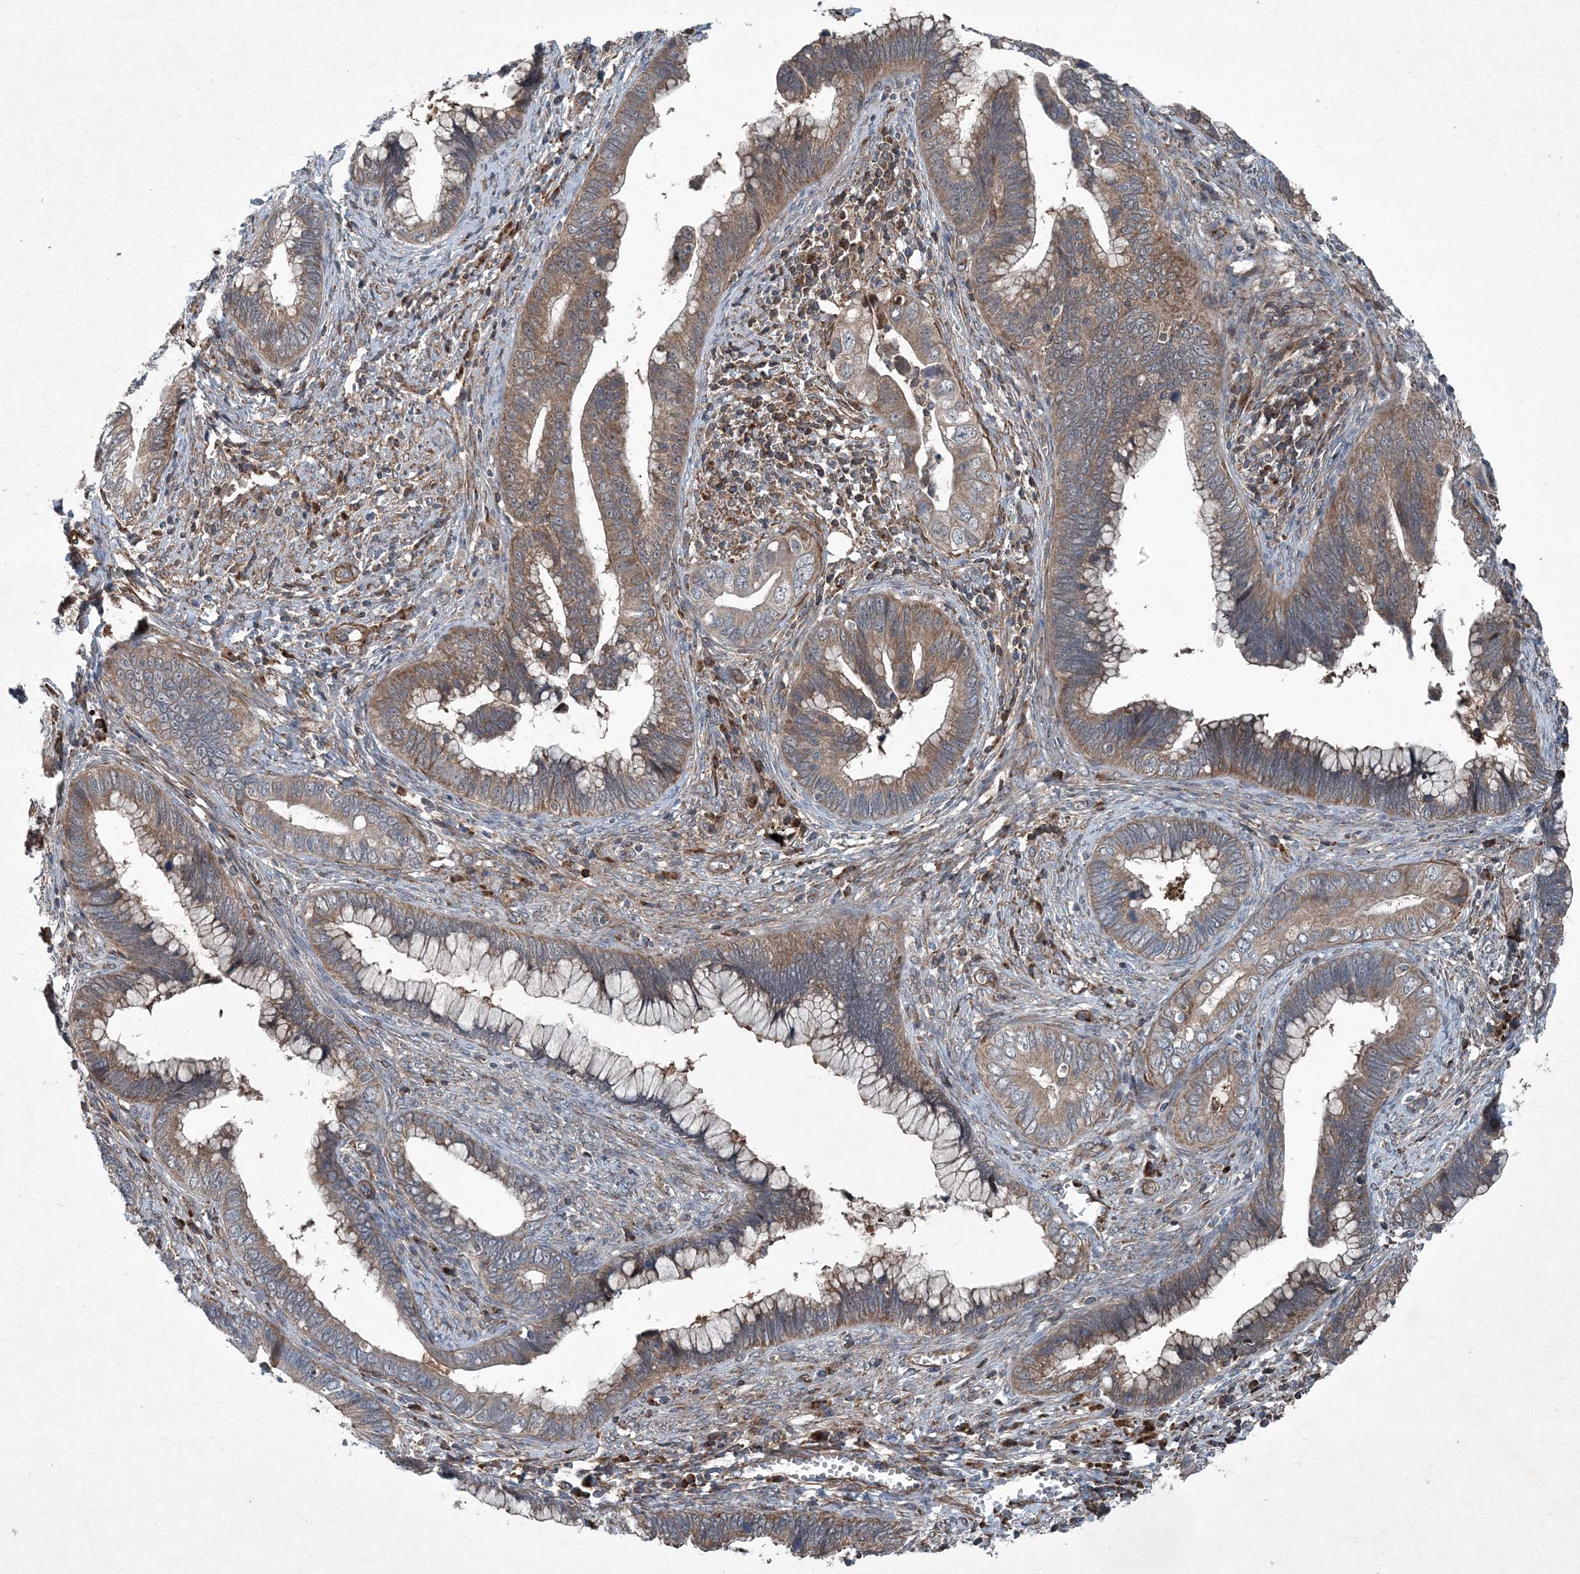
{"staining": {"intensity": "moderate", "quantity": ">75%", "location": "cytoplasmic/membranous"}, "tissue": "cervical cancer", "cell_type": "Tumor cells", "image_type": "cancer", "snomed": [{"axis": "morphology", "description": "Adenocarcinoma, NOS"}, {"axis": "topography", "description": "Cervix"}], "caption": "About >75% of tumor cells in human adenocarcinoma (cervical) reveal moderate cytoplasmic/membranous protein expression as visualized by brown immunohistochemical staining.", "gene": "NDUFA2", "patient": {"sex": "female", "age": 44}}